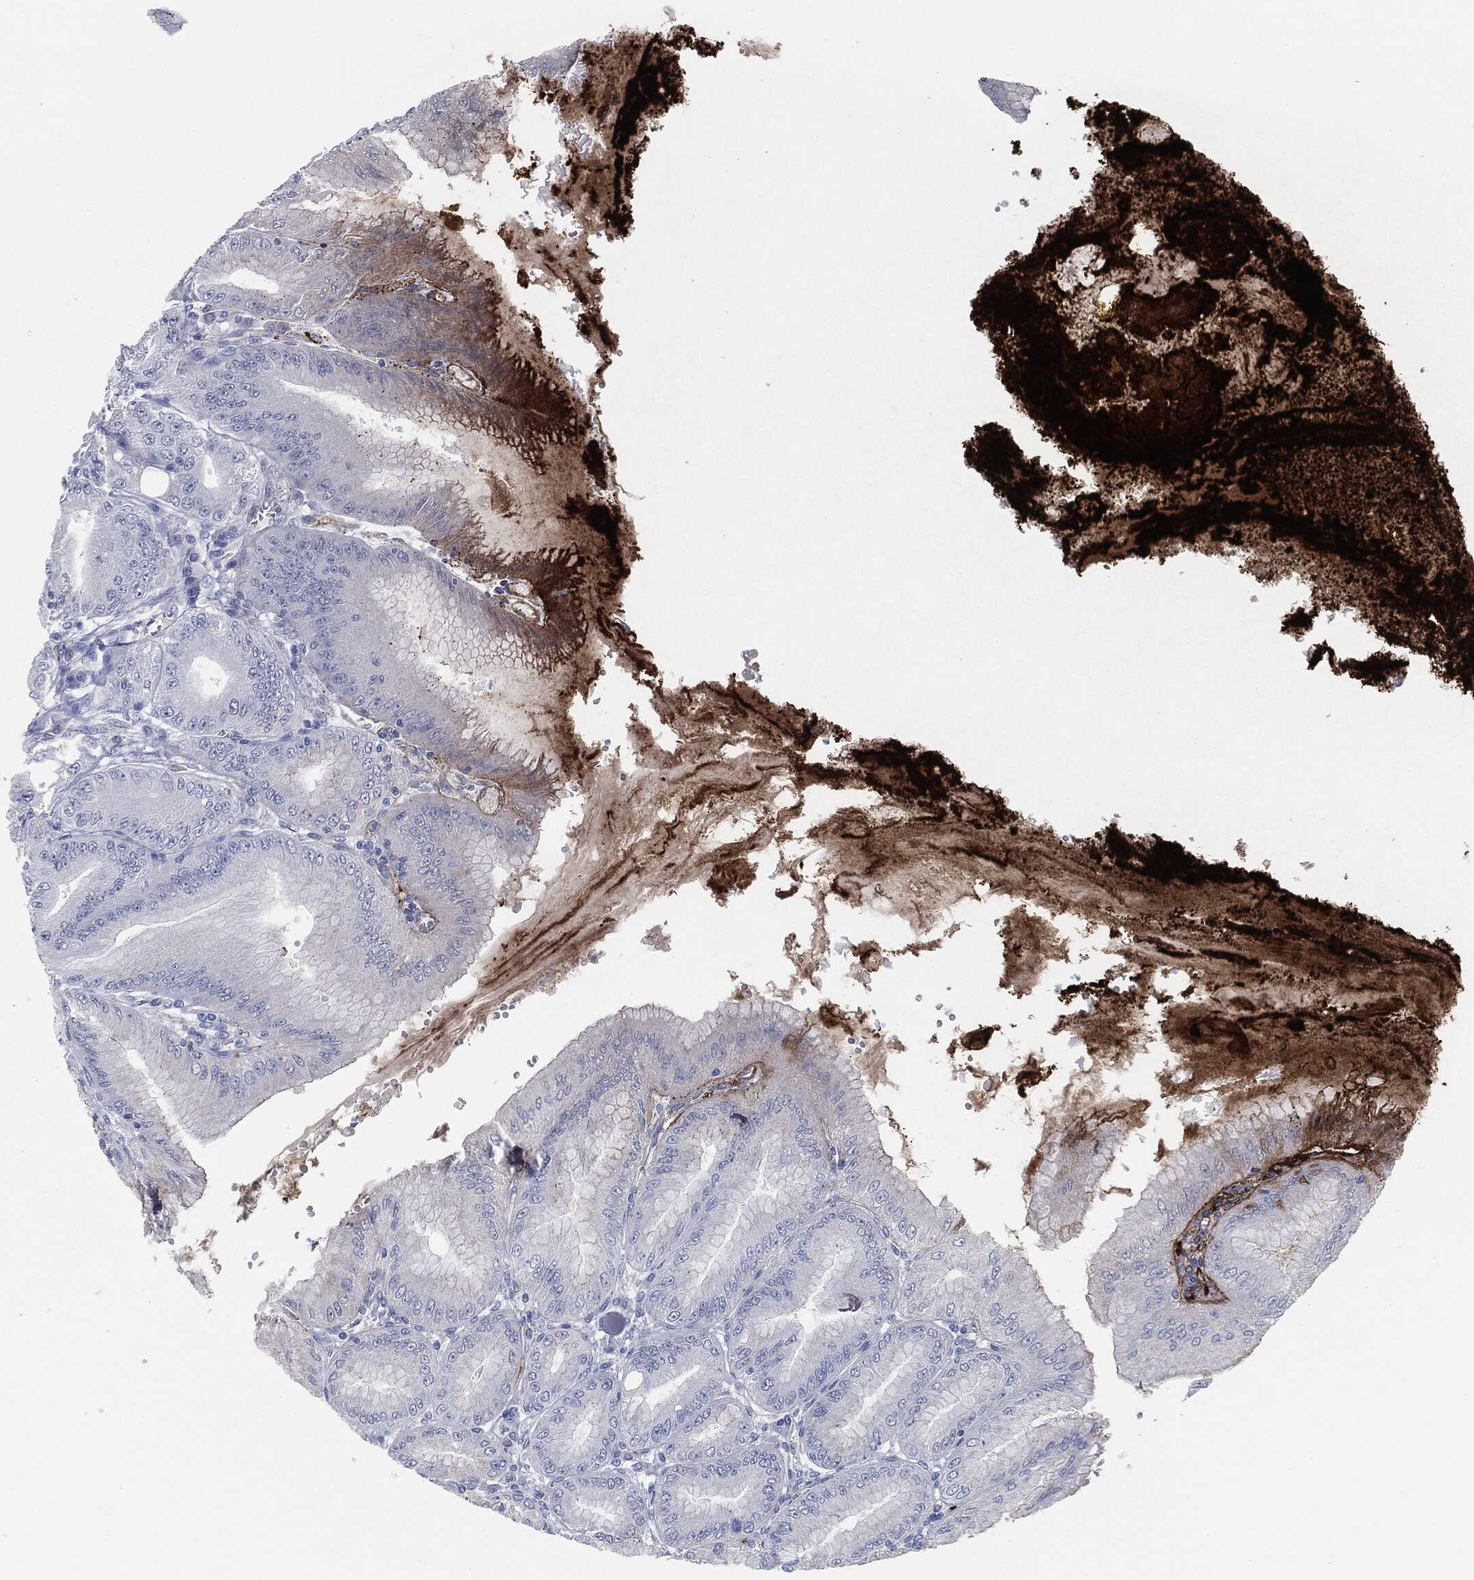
{"staining": {"intensity": "moderate", "quantity": "<25%", "location": "cytoplasmic/membranous"}, "tissue": "stomach", "cell_type": "Glandular cells", "image_type": "normal", "snomed": [{"axis": "morphology", "description": "Normal tissue, NOS"}, {"axis": "topography", "description": "Stomach"}], "caption": "A histopathology image of human stomach stained for a protein shows moderate cytoplasmic/membranous brown staining in glandular cells.", "gene": "APOB", "patient": {"sex": "male", "age": 71}}